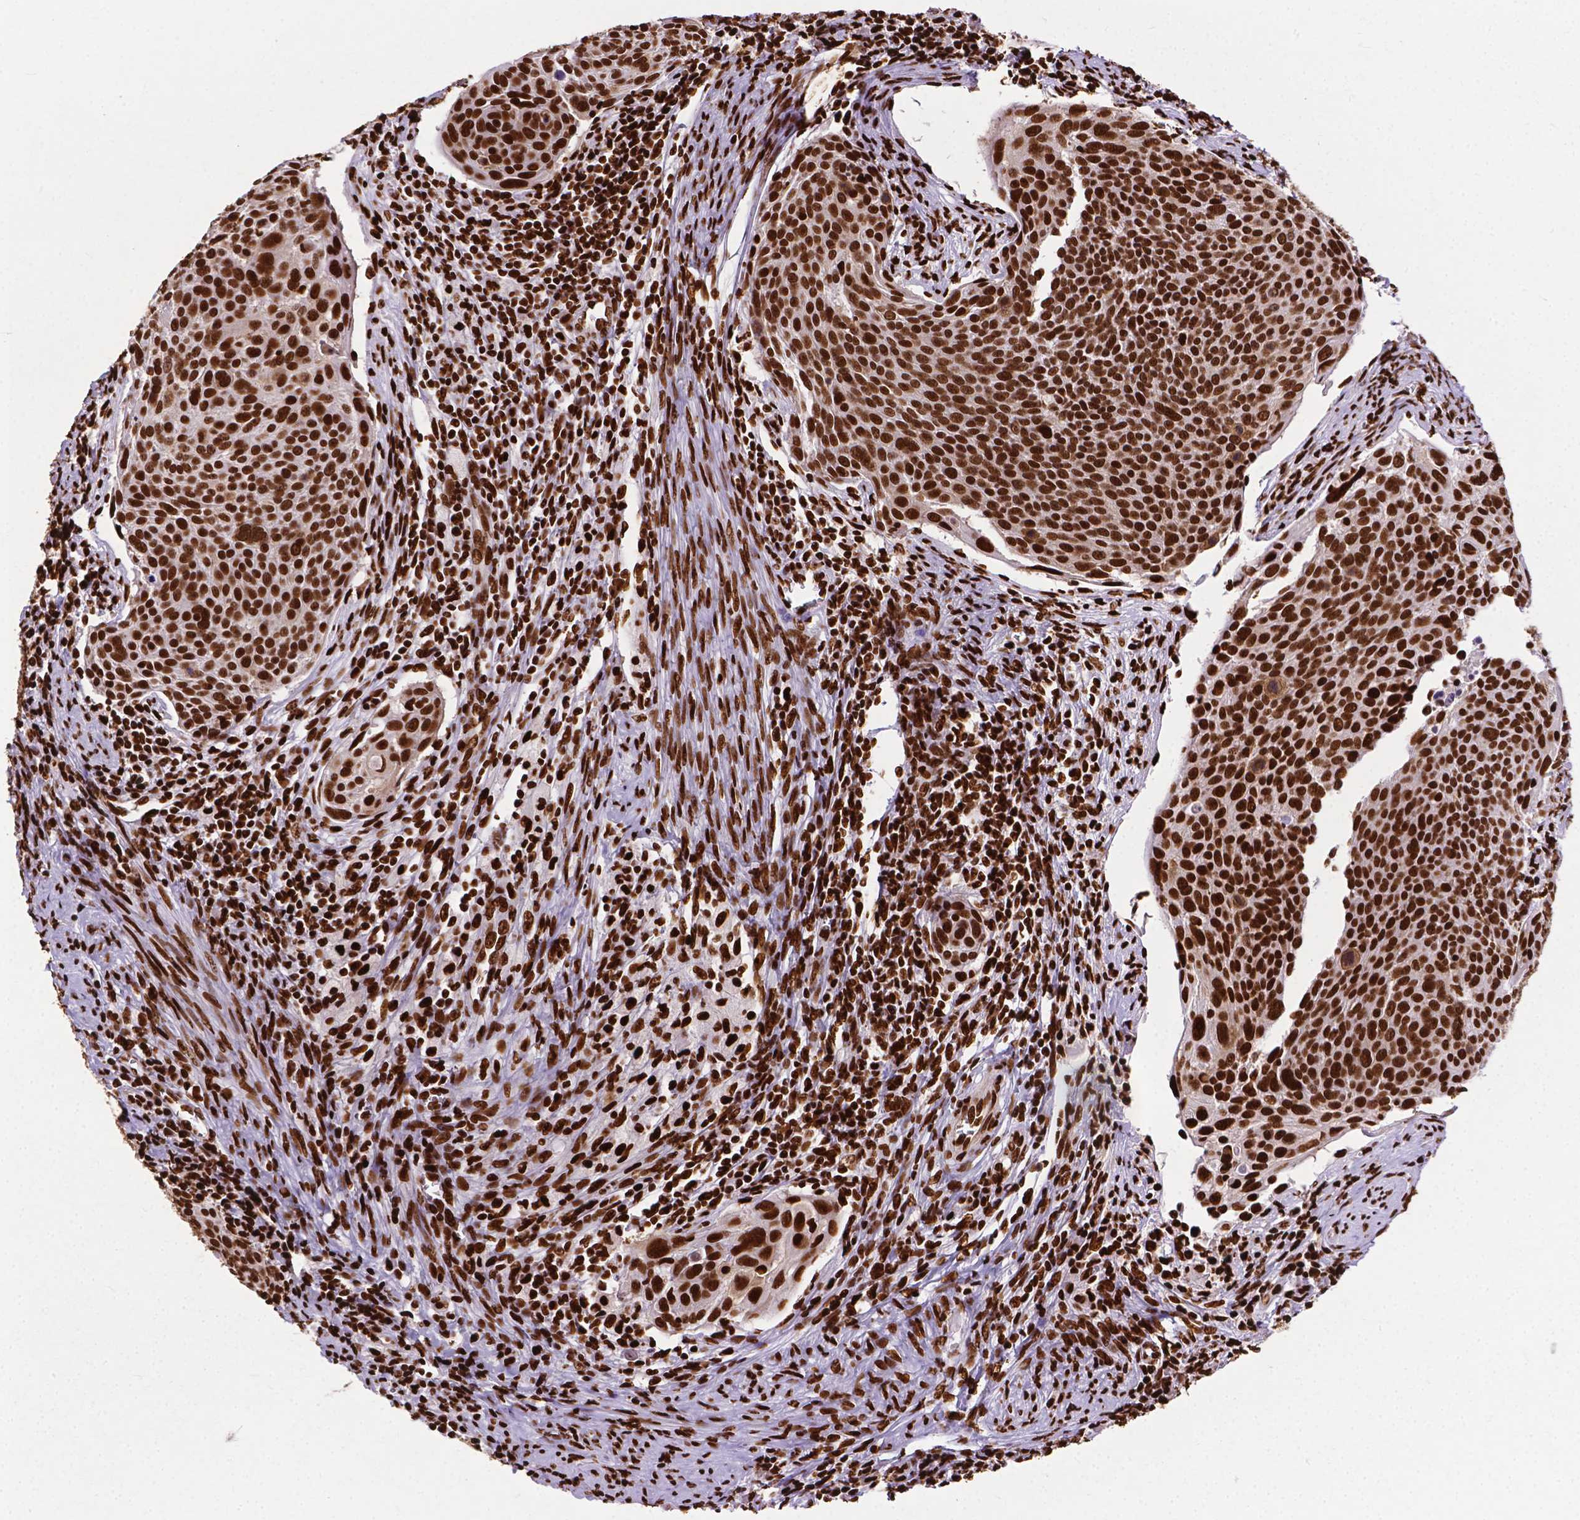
{"staining": {"intensity": "strong", "quantity": ">75%", "location": "nuclear"}, "tissue": "cervical cancer", "cell_type": "Tumor cells", "image_type": "cancer", "snomed": [{"axis": "morphology", "description": "Squamous cell carcinoma, NOS"}, {"axis": "topography", "description": "Cervix"}], "caption": "This is a micrograph of IHC staining of cervical cancer (squamous cell carcinoma), which shows strong positivity in the nuclear of tumor cells.", "gene": "SMIM5", "patient": {"sex": "female", "age": 39}}